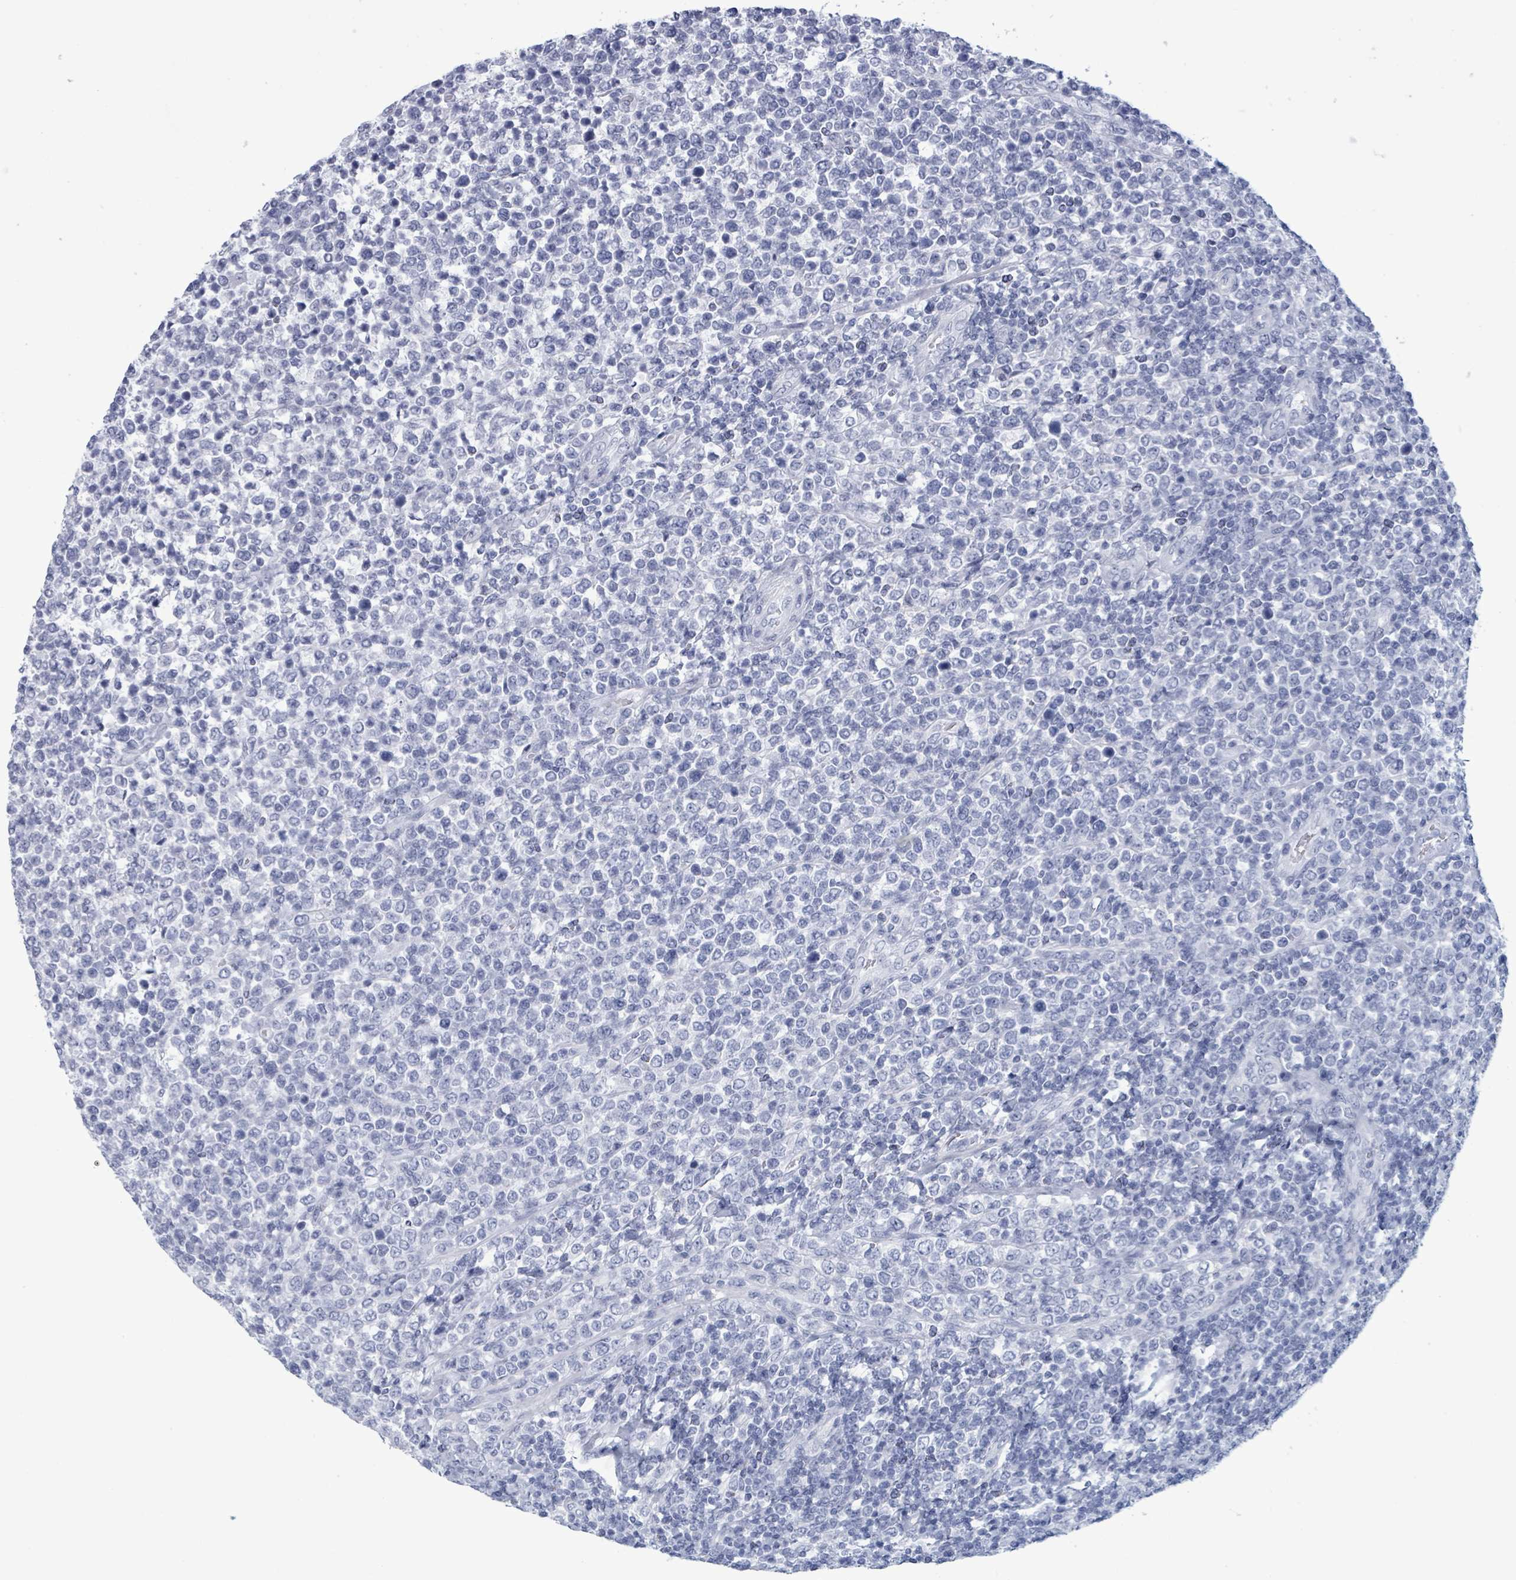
{"staining": {"intensity": "negative", "quantity": "none", "location": "none"}, "tissue": "lymphoma", "cell_type": "Tumor cells", "image_type": "cancer", "snomed": [{"axis": "morphology", "description": "Malignant lymphoma, non-Hodgkin's type, High grade"}, {"axis": "topography", "description": "Soft tissue"}], "caption": "Immunohistochemical staining of lymphoma reveals no significant expression in tumor cells.", "gene": "NKX2-1", "patient": {"sex": "female", "age": 56}}